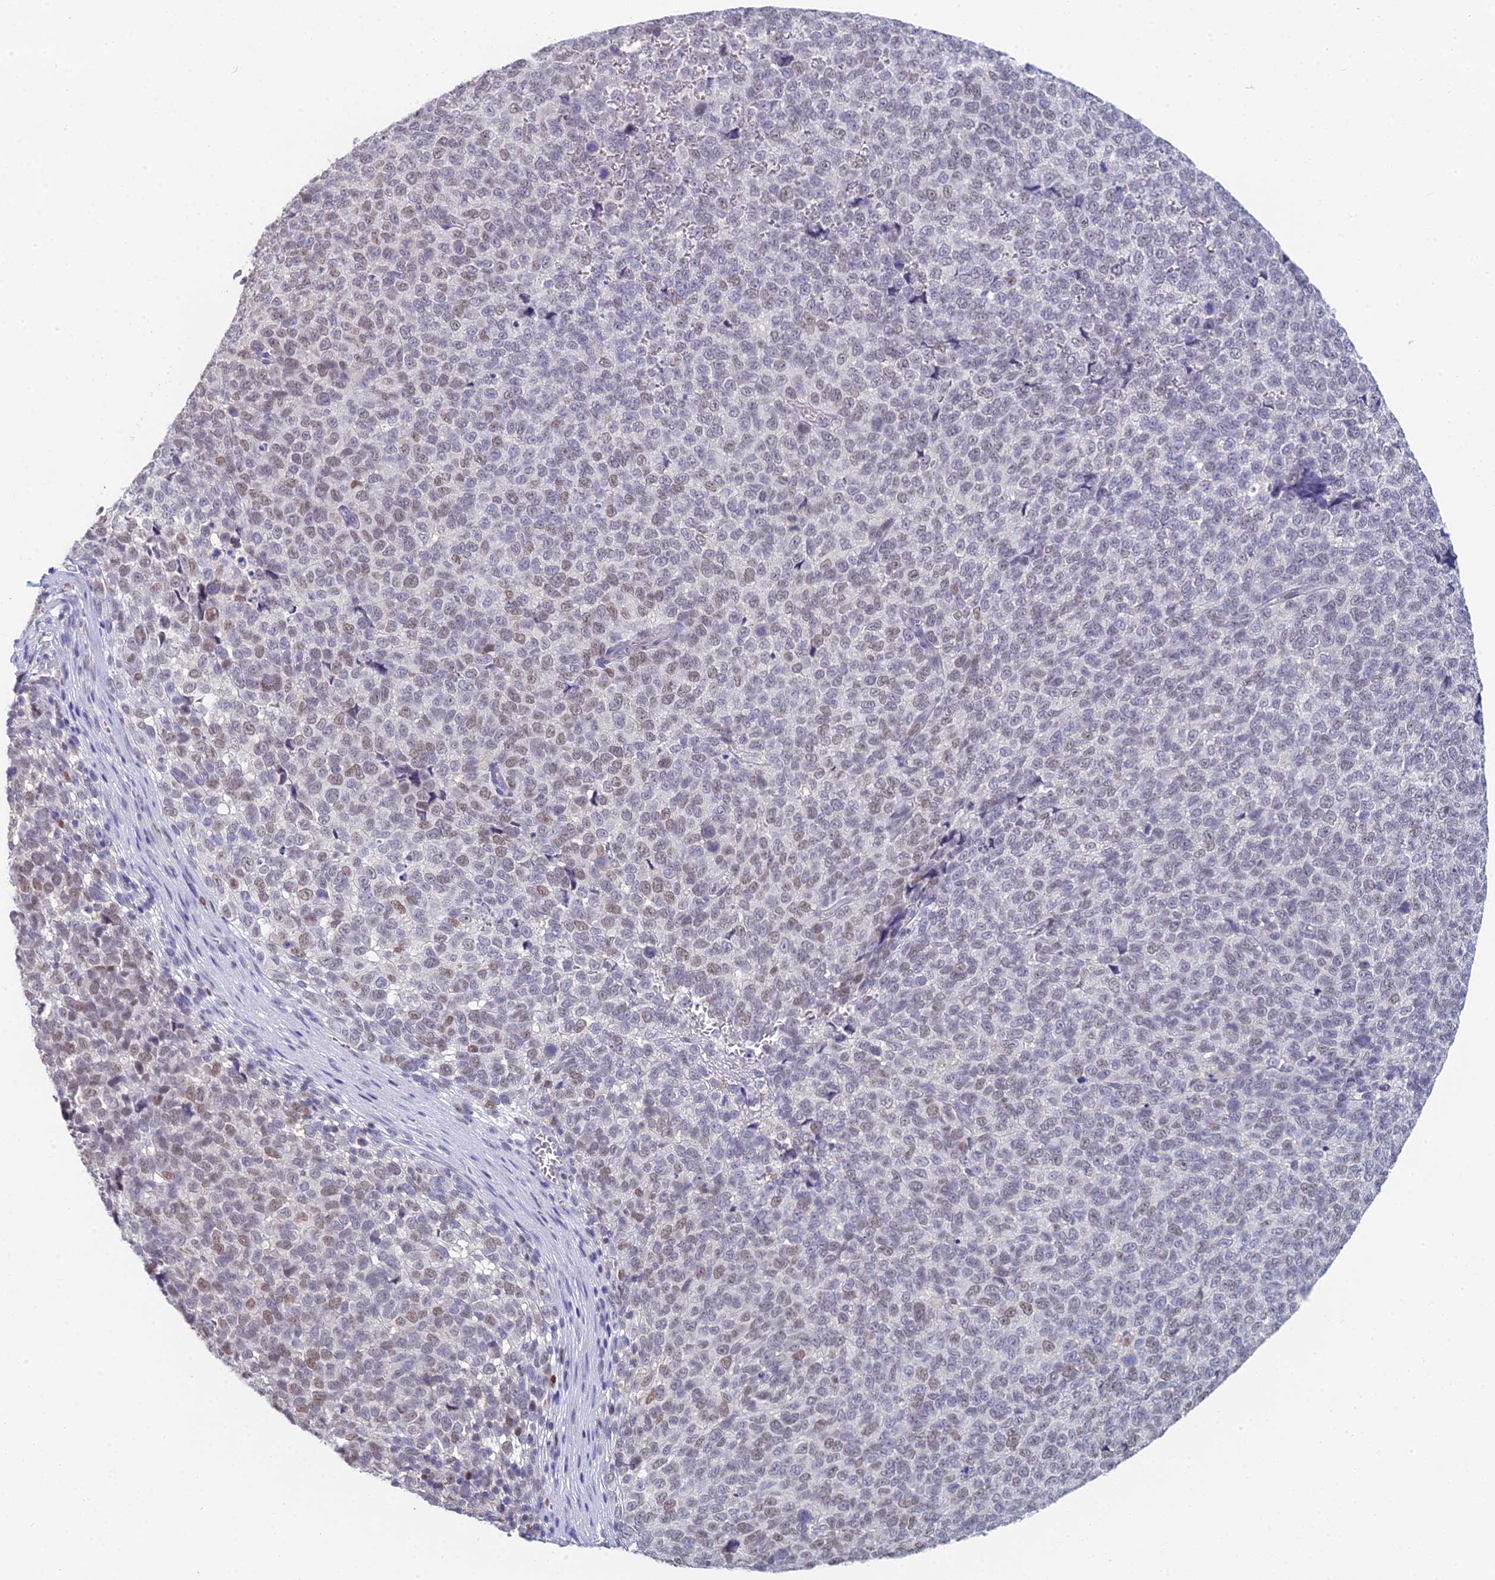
{"staining": {"intensity": "weak", "quantity": "25%-75%", "location": "nuclear"}, "tissue": "melanoma", "cell_type": "Tumor cells", "image_type": "cancer", "snomed": [{"axis": "morphology", "description": "Malignant melanoma, NOS"}, {"axis": "topography", "description": "Nose, NOS"}], "caption": "Malignant melanoma stained with DAB (3,3'-diaminobenzidine) immunohistochemistry (IHC) shows low levels of weak nuclear positivity in about 25%-75% of tumor cells.", "gene": "MCM2", "patient": {"sex": "female", "age": 48}}